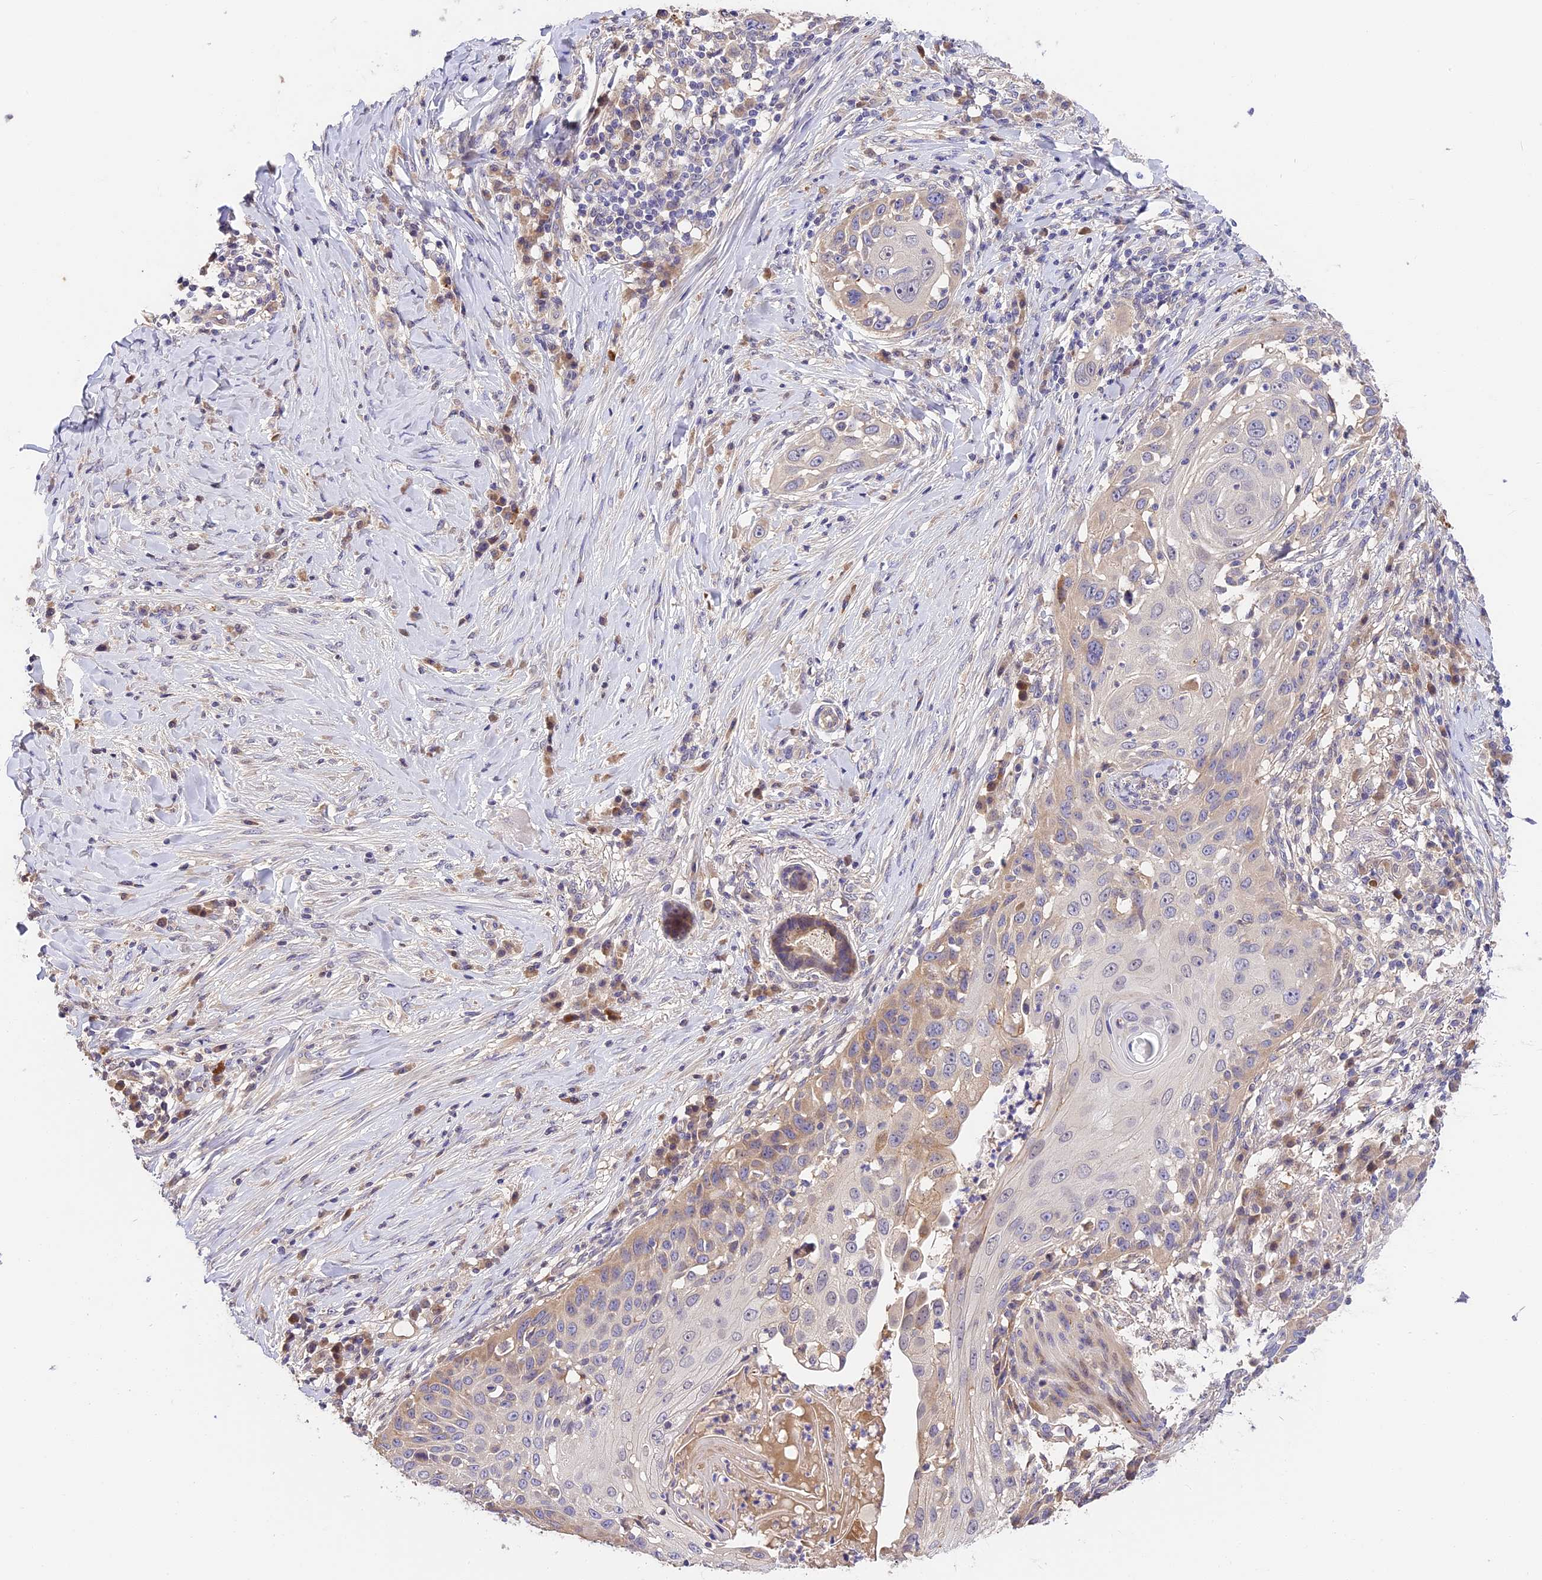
{"staining": {"intensity": "weak", "quantity": "25%-75%", "location": "cytoplasmic/membranous"}, "tissue": "skin cancer", "cell_type": "Tumor cells", "image_type": "cancer", "snomed": [{"axis": "morphology", "description": "Squamous cell carcinoma, NOS"}, {"axis": "topography", "description": "Skin"}], "caption": "Weak cytoplasmic/membranous protein positivity is present in approximately 25%-75% of tumor cells in skin cancer (squamous cell carcinoma). Nuclei are stained in blue.", "gene": "BSCL2", "patient": {"sex": "female", "age": 44}}